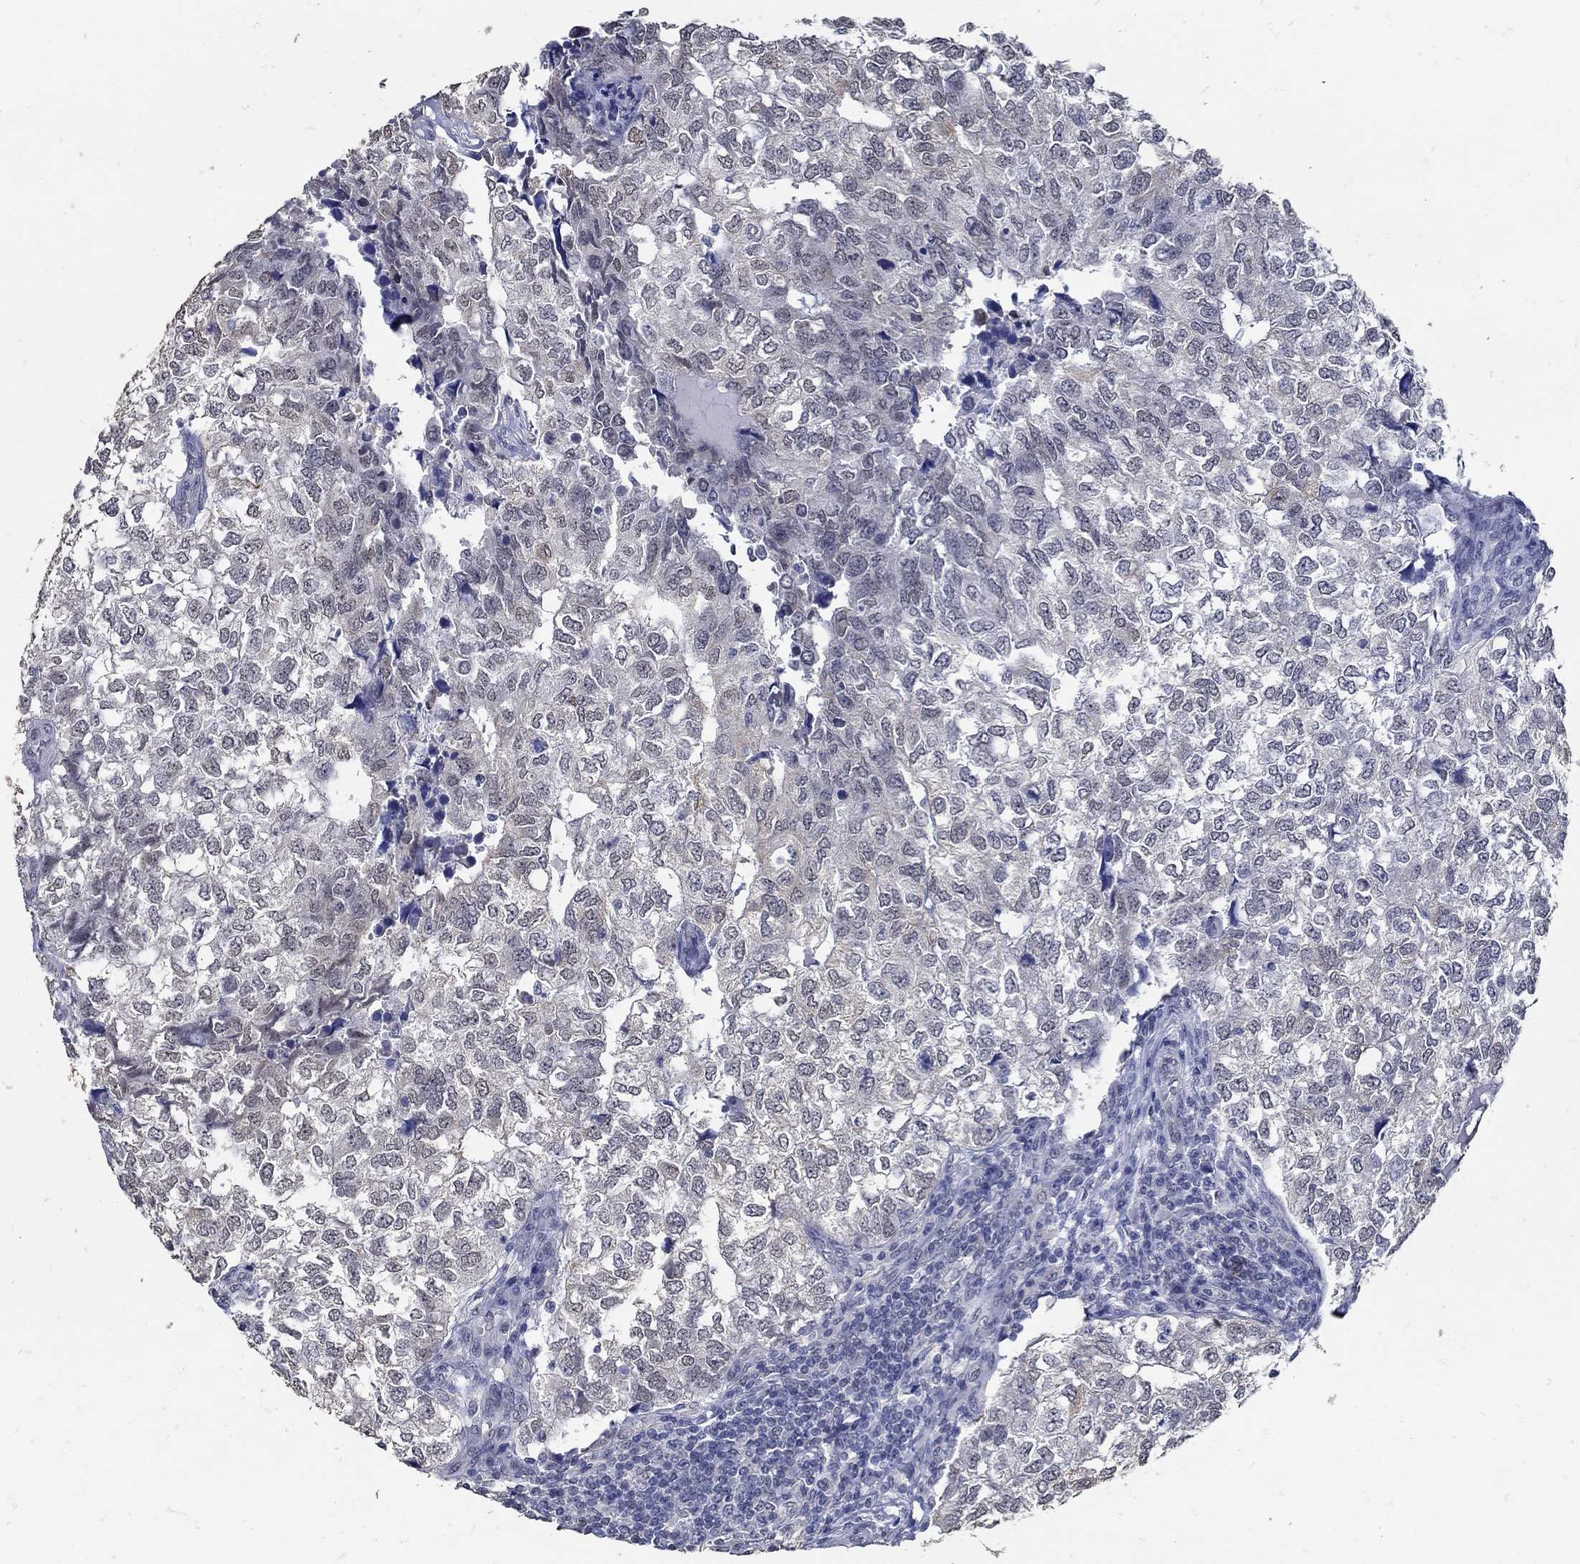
{"staining": {"intensity": "negative", "quantity": "none", "location": "none"}, "tissue": "breast cancer", "cell_type": "Tumor cells", "image_type": "cancer", "snomed": [{"axis": "morphology", "description": "Duct carcinoma"}, {"axis": "topography", "description": "Breast"}], "caption": "The image demonstrates no significant positivity in tumor cells of invasive ductal carcinoma (breast).", "gene": "KCNN3", "patient": {"sex": "female", "age": 30}}